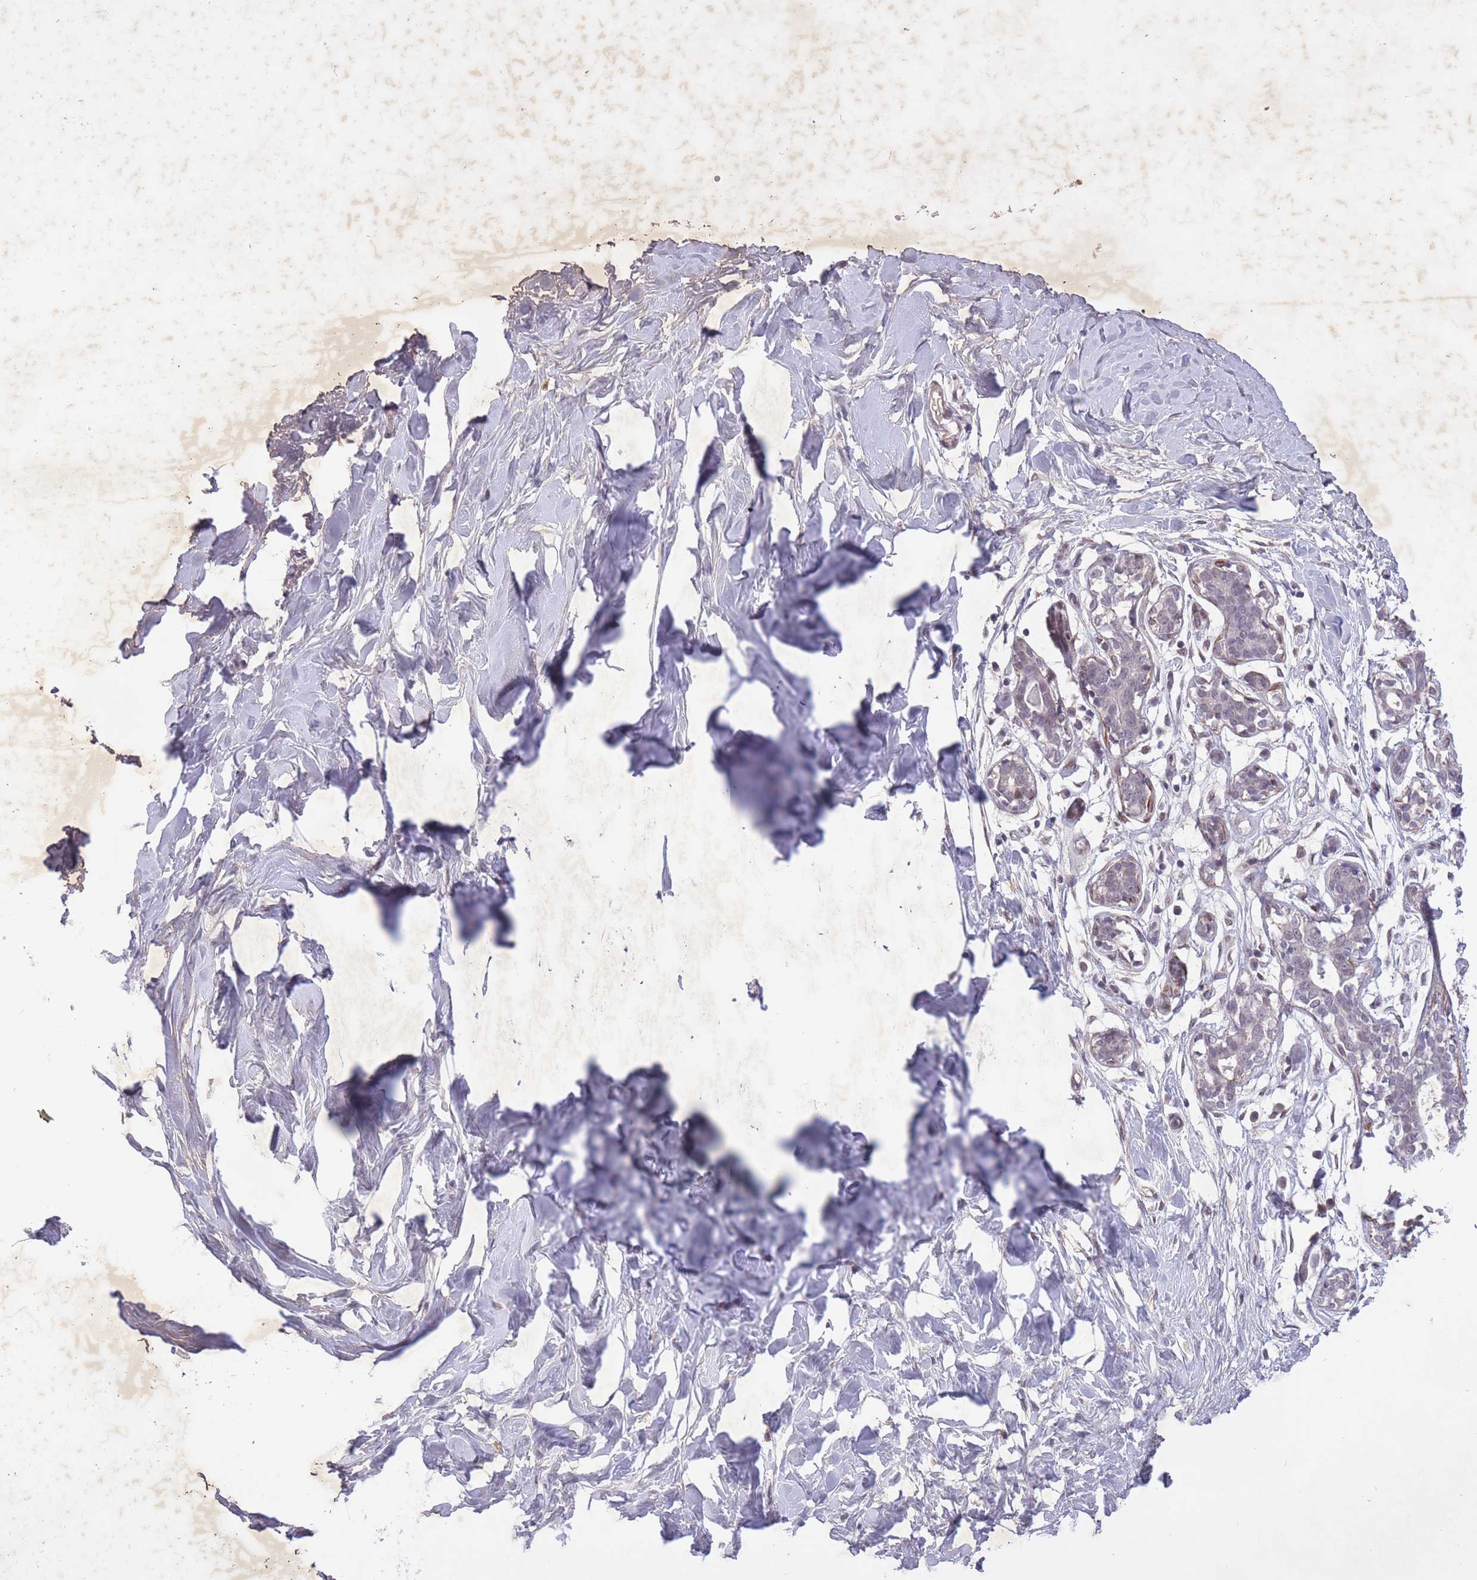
{"staining": {"intensity": "negative", "quantity": "none", "location": "none"}, "tissue": "breast", "cell_type": "Adipocytes", "image_type": "normal", "snomed": [{"axis": "morphology", "description": "Normal tissue, NOS"}, {"axis": "topography", "description": "Breast"}], "caption": "A micrograph of human breast is negative for staining in adipocytes. (DAB IHC with hematoxylin counter stain).", "gene": "CBX6", "patient": {"sex": "female", "age": 27}}